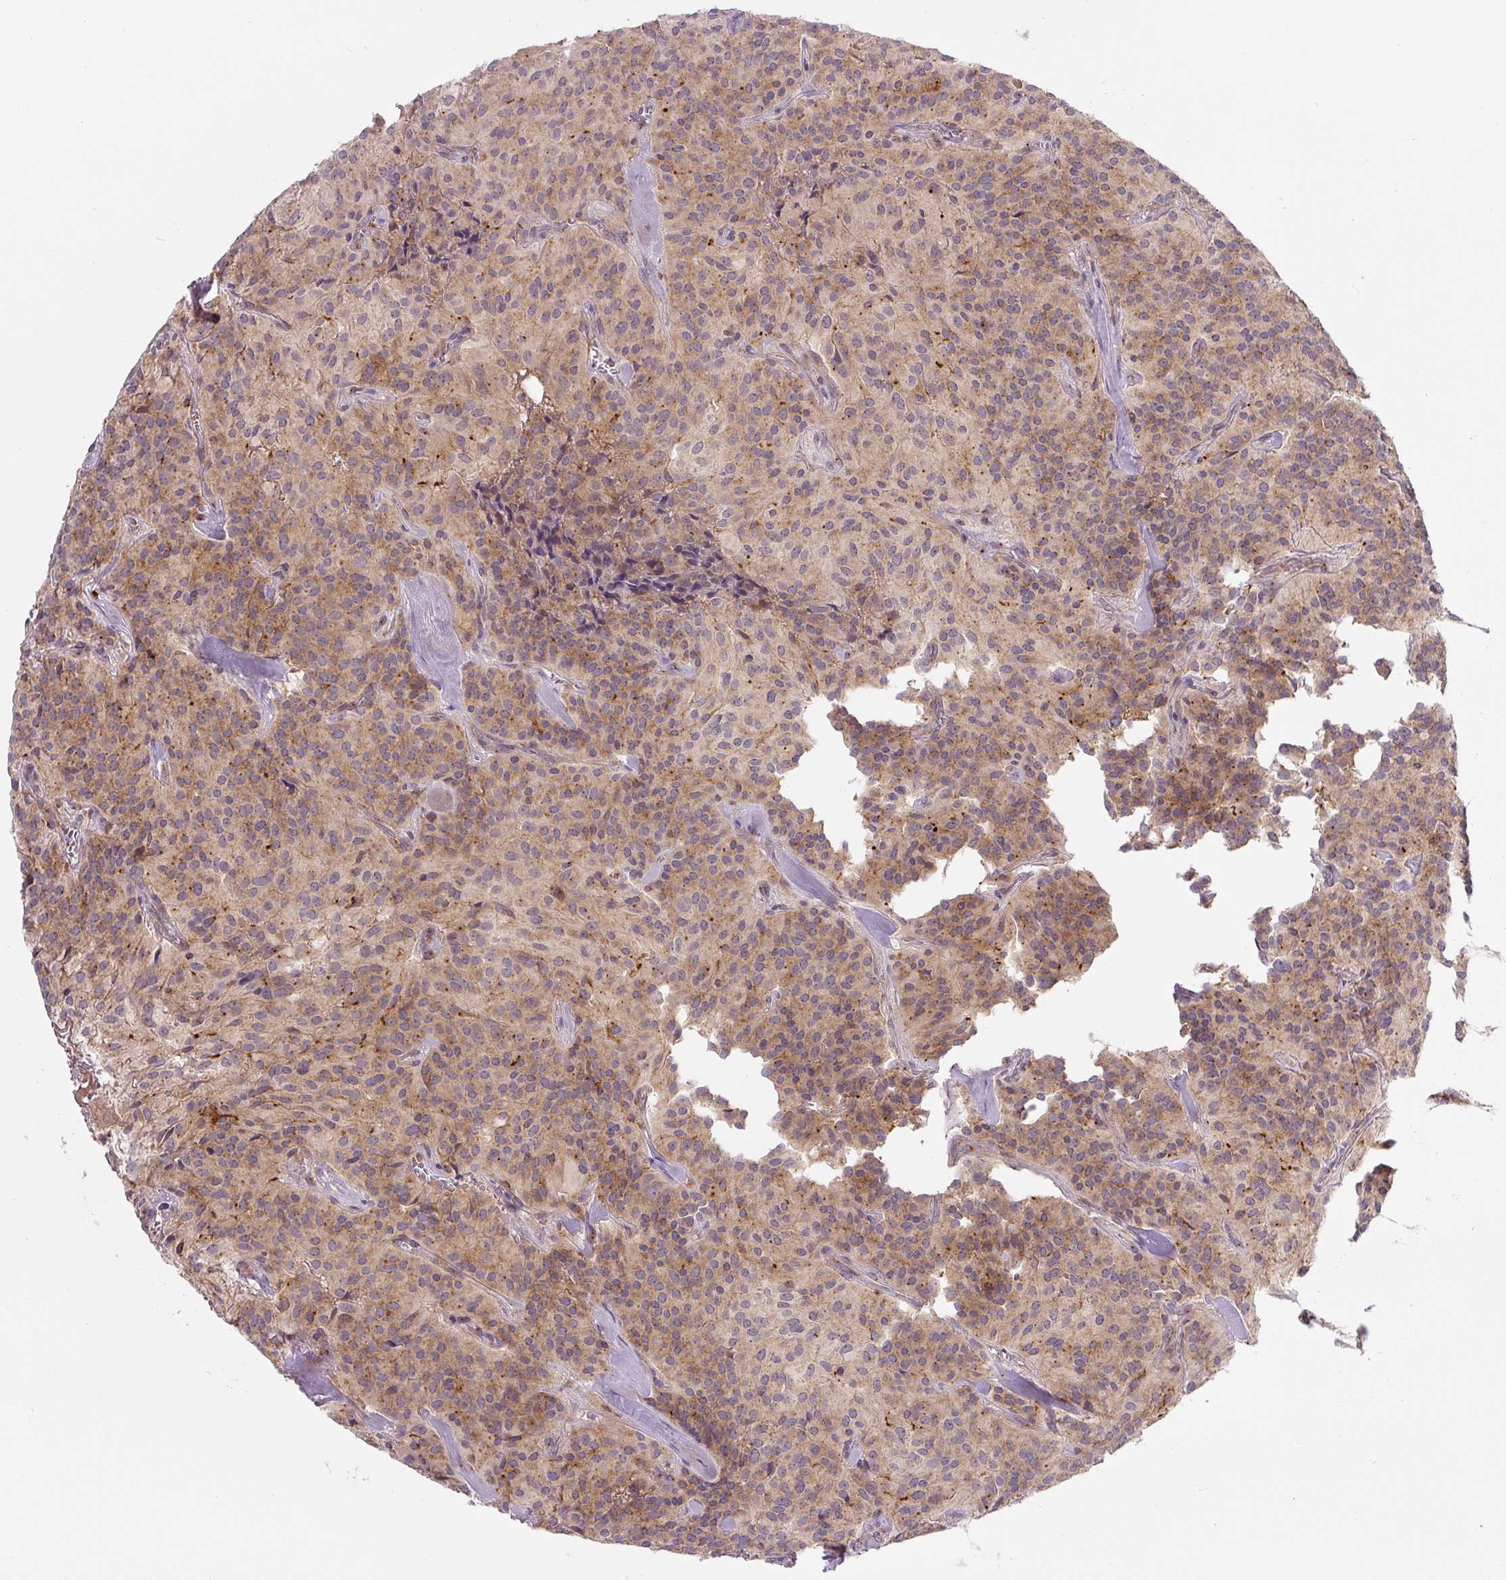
{"staining": {"intensity": "moderate", "quantity": ">75%", "location": "cytoplasmic/membranous"}, "tissue": "glioma", "cell_type": "Tumor cells", "image_type": "cancer", "snomed": [{"axis": "morphology", "description": "Glioma, malignant, Low grade"}, {"axis": "topography", "description": "Brain"}], "caption": "Immunohistochemical staining of low-grade glioma (malignant) exhibits medium levels of moderate cytoplasmic/membranous expression in approximately >75% of tumor cells.", "gene": "PCM1", "patient": {"sex": "male", "age": 42}}